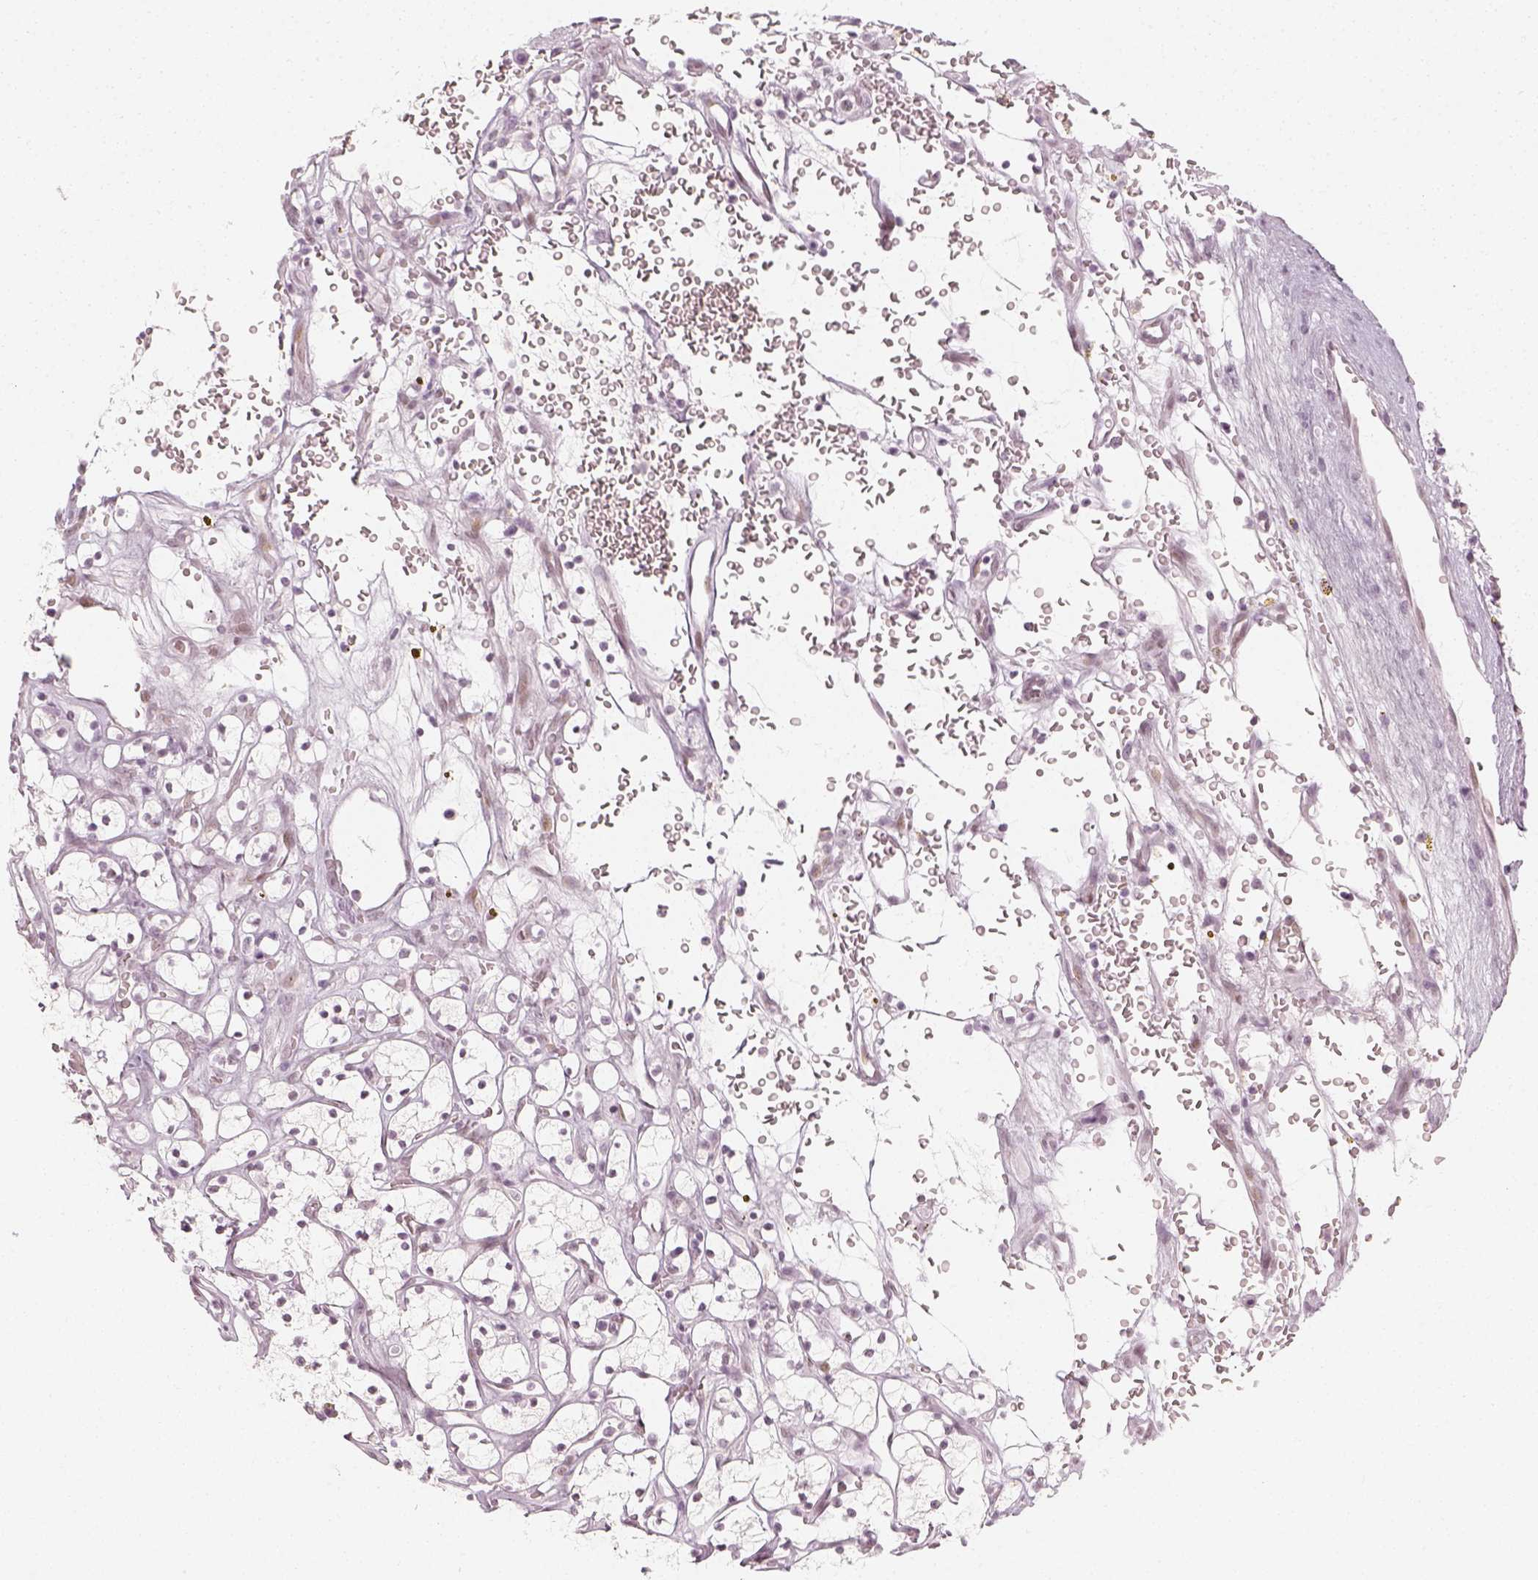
{"staining": {"intensity": "negative", "quantity": "none", "location": "none"}, "tissue": "renal cancer", "cell_type": "Tumor cells", "image_type": "cancer", "snomed": [{"axis": "morphology", "description": "Adenocarcinoma, NOS"}, {"axis": "topography", "description": "Kidney"}], "caption": "A micrograph of human renal adenocarcinoma is negative for staining in tumor cells.", "gene": "KRTAP2-1", "patient": {"sex": "female", "age": 64}}